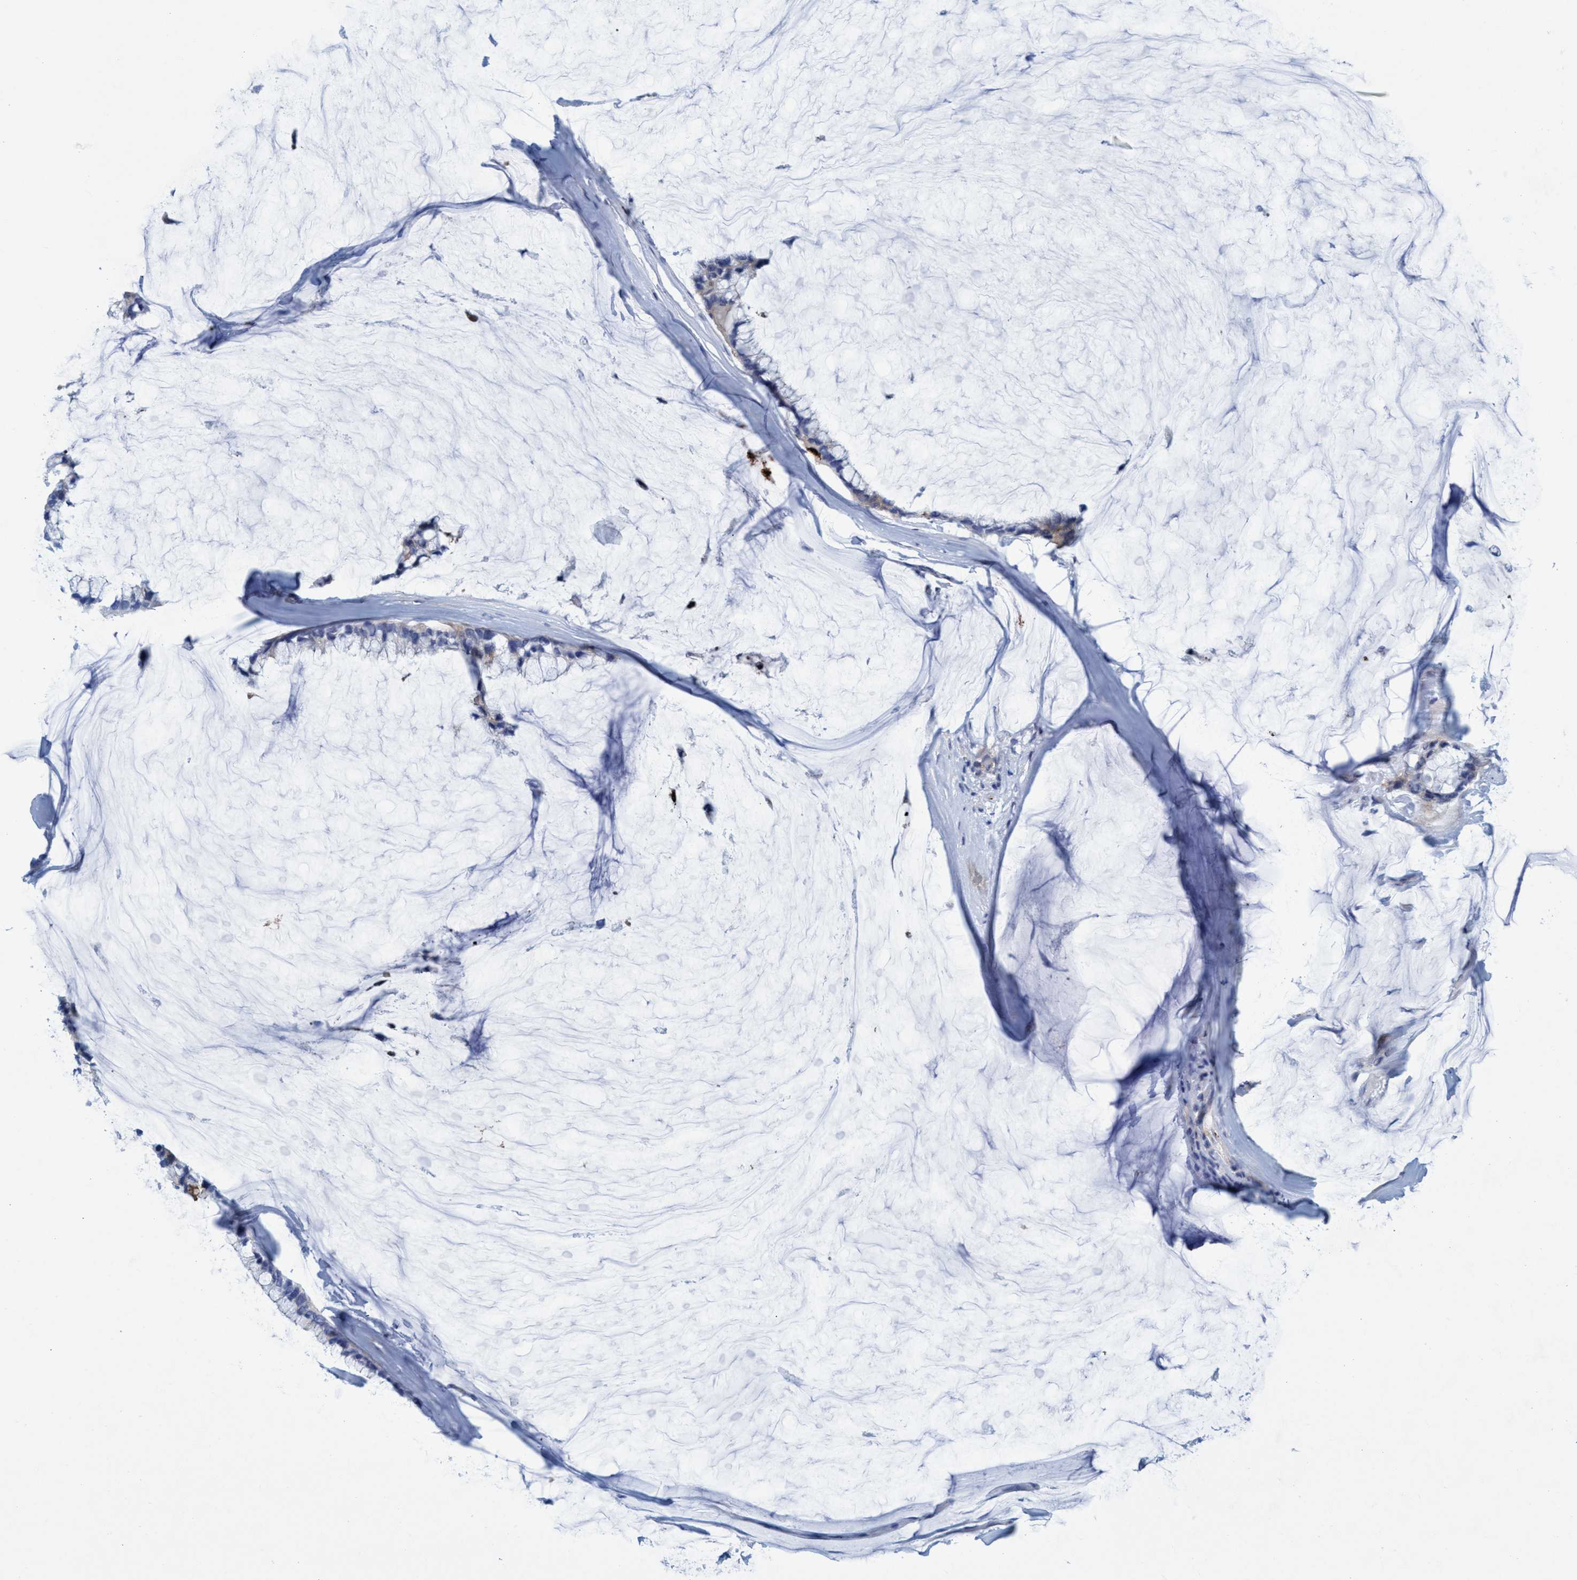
{"staining": {"intensity": "weak", "quantity": "<25%", "location": "cytoplasmic/membranous"}, "tissue": "ovarian cancer", "cell_type": "Tumor cells", "image_type": "cancer", "snomed": [{"axis": "morphology", "description": "Cystadenocarcinoma, mucinous, NOS"}, {"axis": "topography", "description": "Ovary"}], "caption": "The IHC histopathology image has no significant positivity in tumor cells of mucinous cystadenocarcinoma (ovarian) tissue.", "gene": "R3HCC1", "patient": {"sex": "female", "age": 39}}